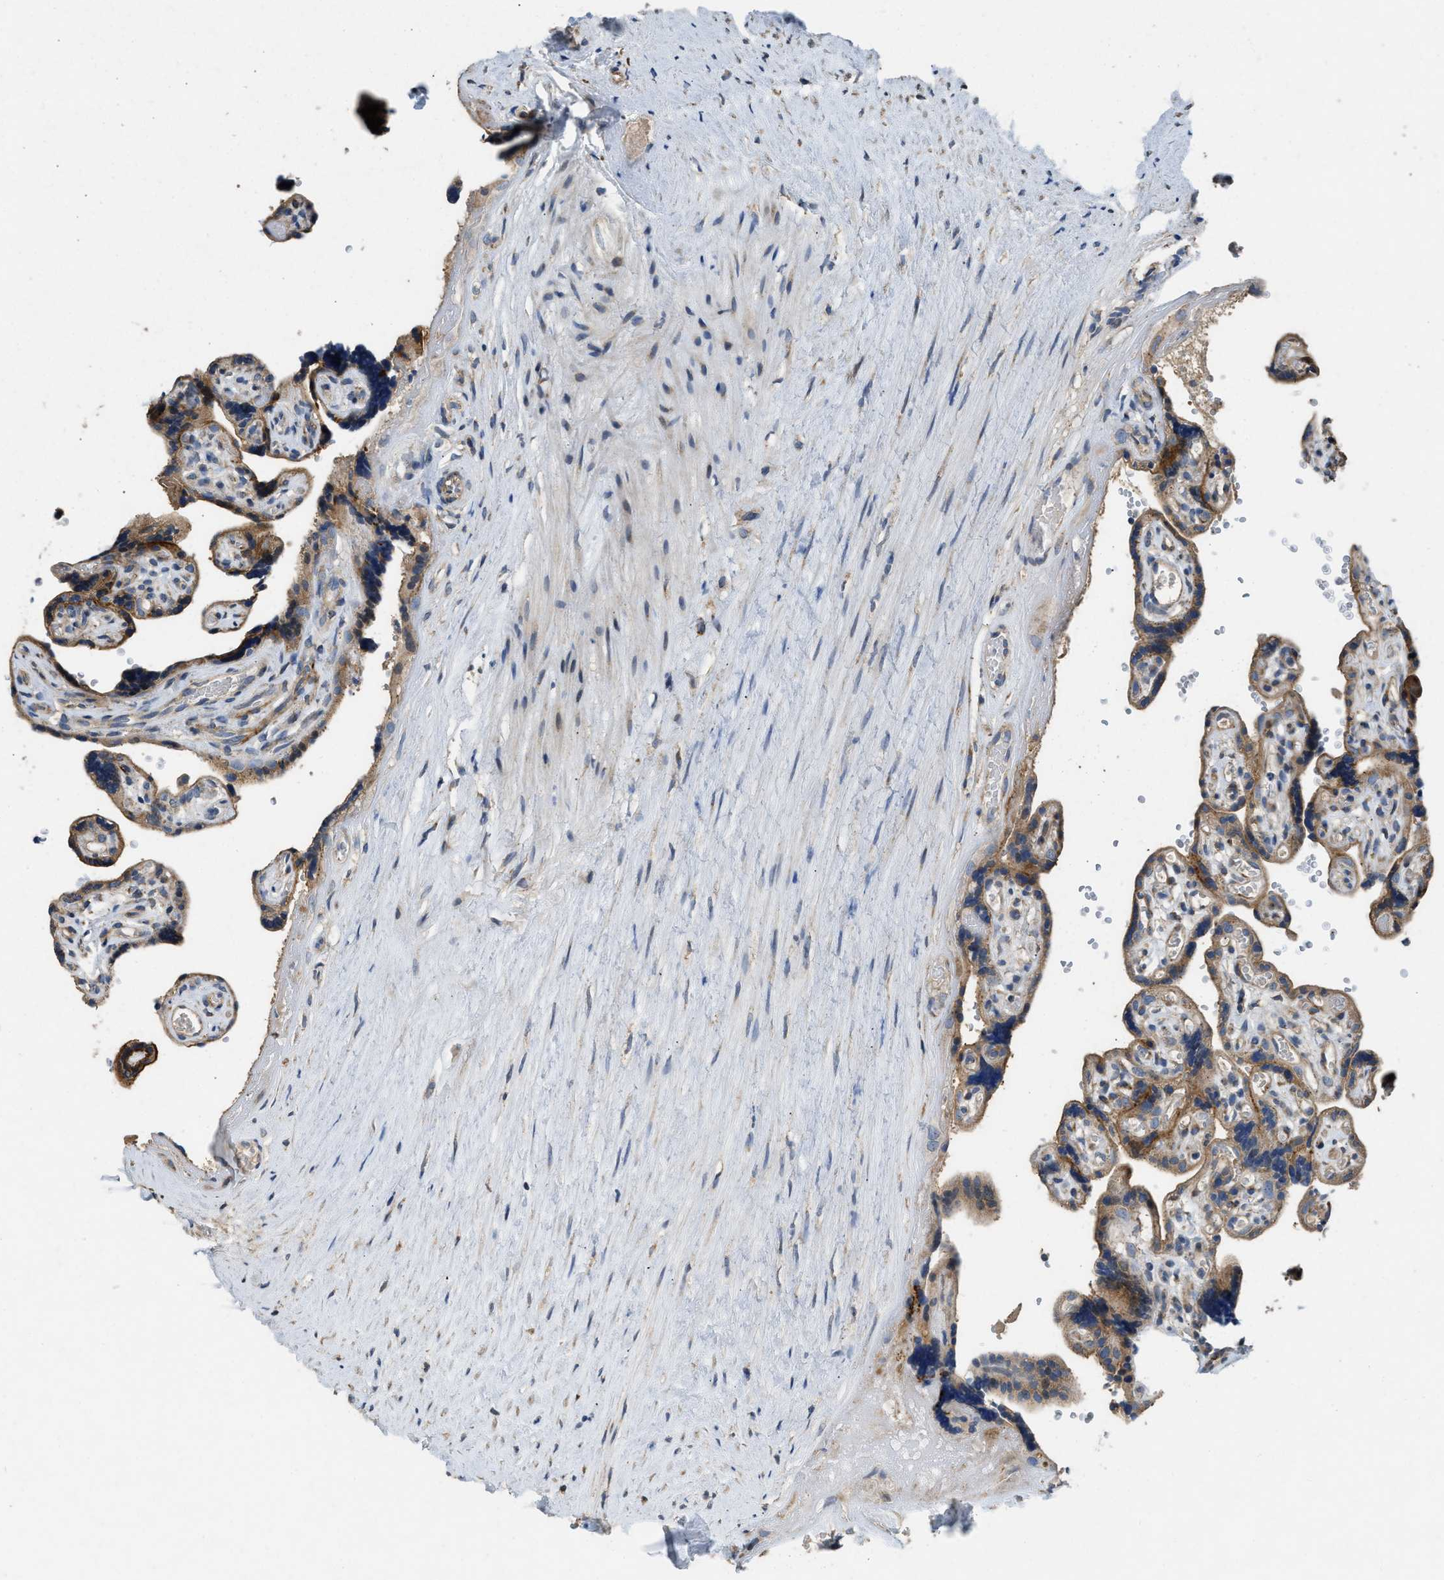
{"staining": {"intensity": "weak", "quantity": ">75%", "location": "cytoplasmic/membranous"}, "tissue": "placenta", "cell_type": "Decidual cells", "image_type": "normal", "snomed": [{"axis": "morphology", "description": "Normal tissue, NOS"}, {"axis": "topography", "description": "Placenta"}], "caption": "Human placenta stained with a brown dye exhibits weak cytoplasmic/membranous positive positivity in about >75% of decidual cells.", "gene": "TMEM150A", "patient": {"sex": "female", "age": 30}}